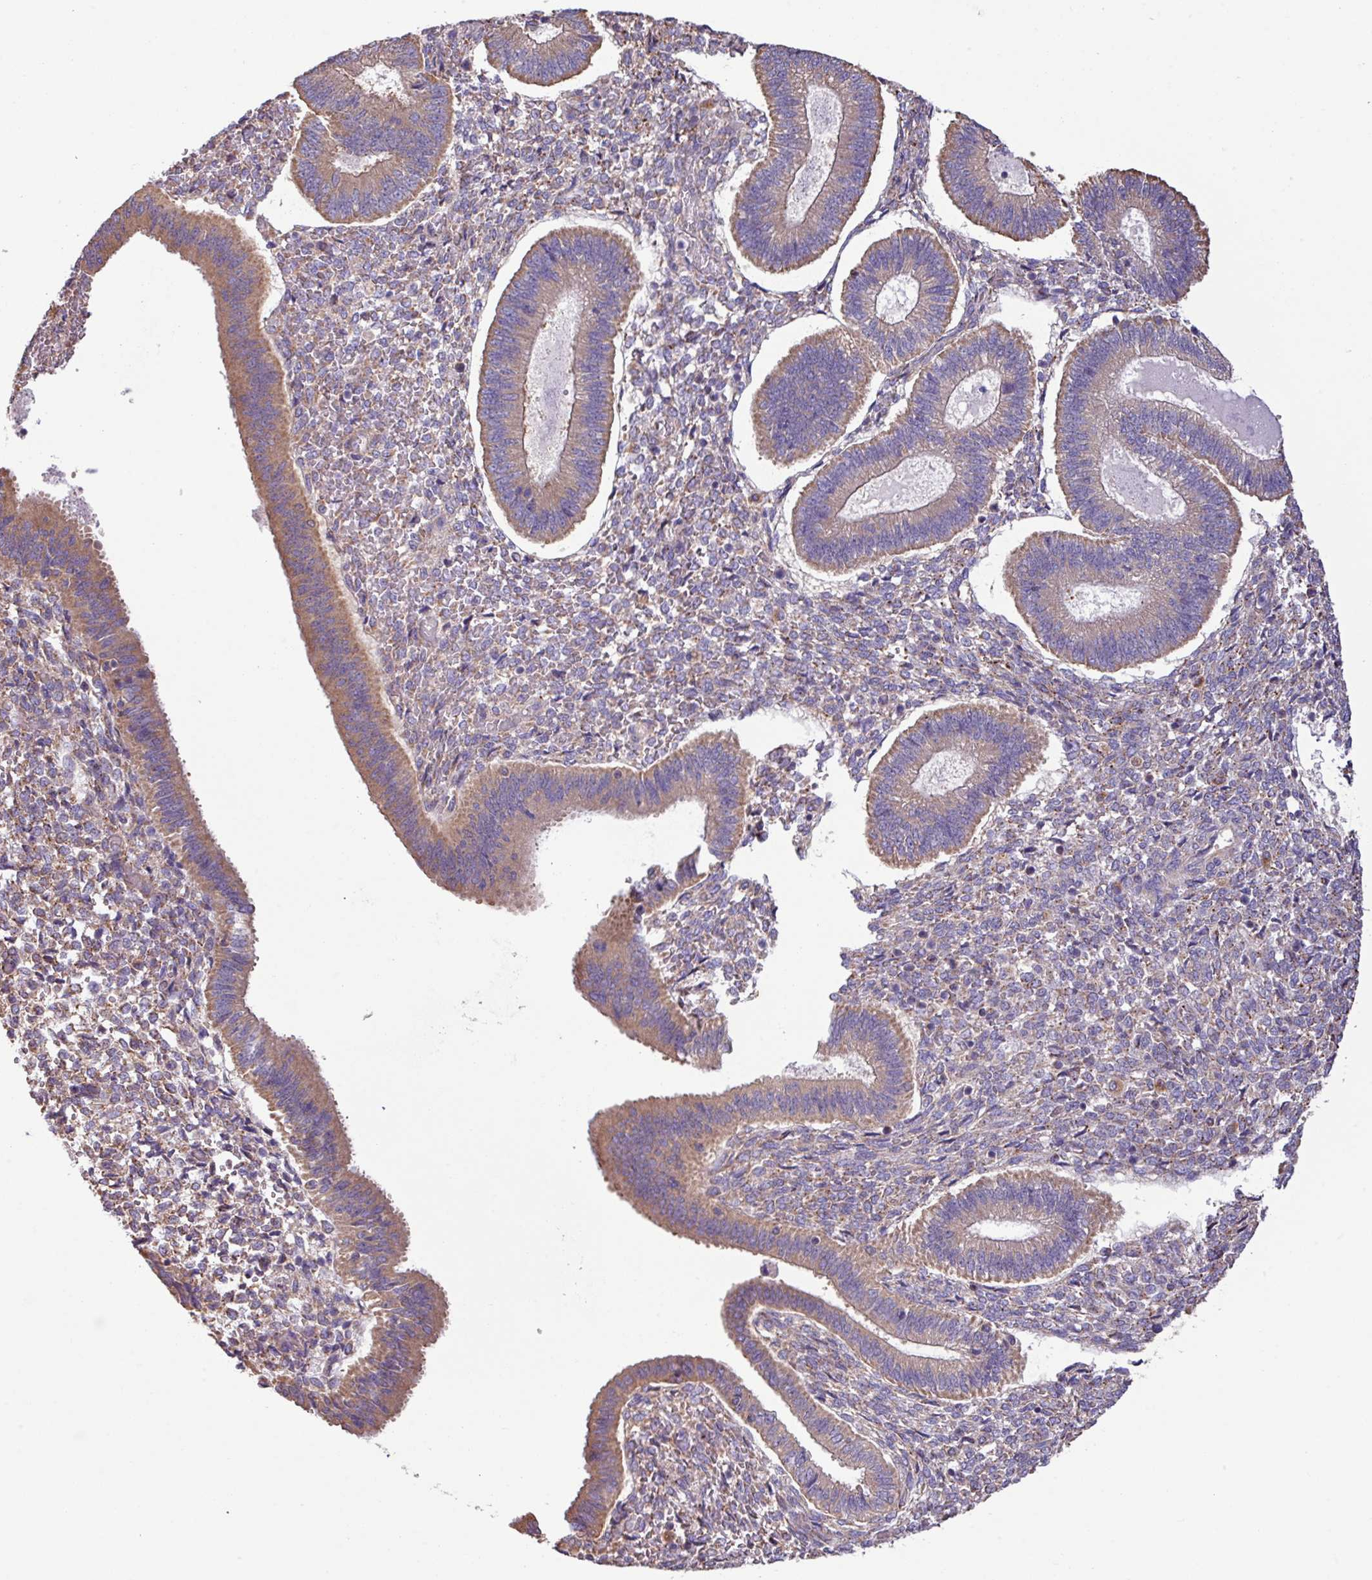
{"staining": {"intensity": "weak", "quantity": "25%-75%", "location": "cytoplasmic/membranous"}, "tissue": "endometrium", "cell_type": "Cells in endometrial stroma", "image_type": "normal", "snomed": [{"axis": "morphology", "description": "Normal tissue, NOS"}, {"axis": "topography", "description": "Endometrium"}], "caption": "Weak cytoplasmic/membranous expression for a protein is present in about 25%-75% of cells in endometrial stroma of benign endometrium using IHC.", "gene": "PPM1J", "patient": {"sex": "female", "age": 25}}